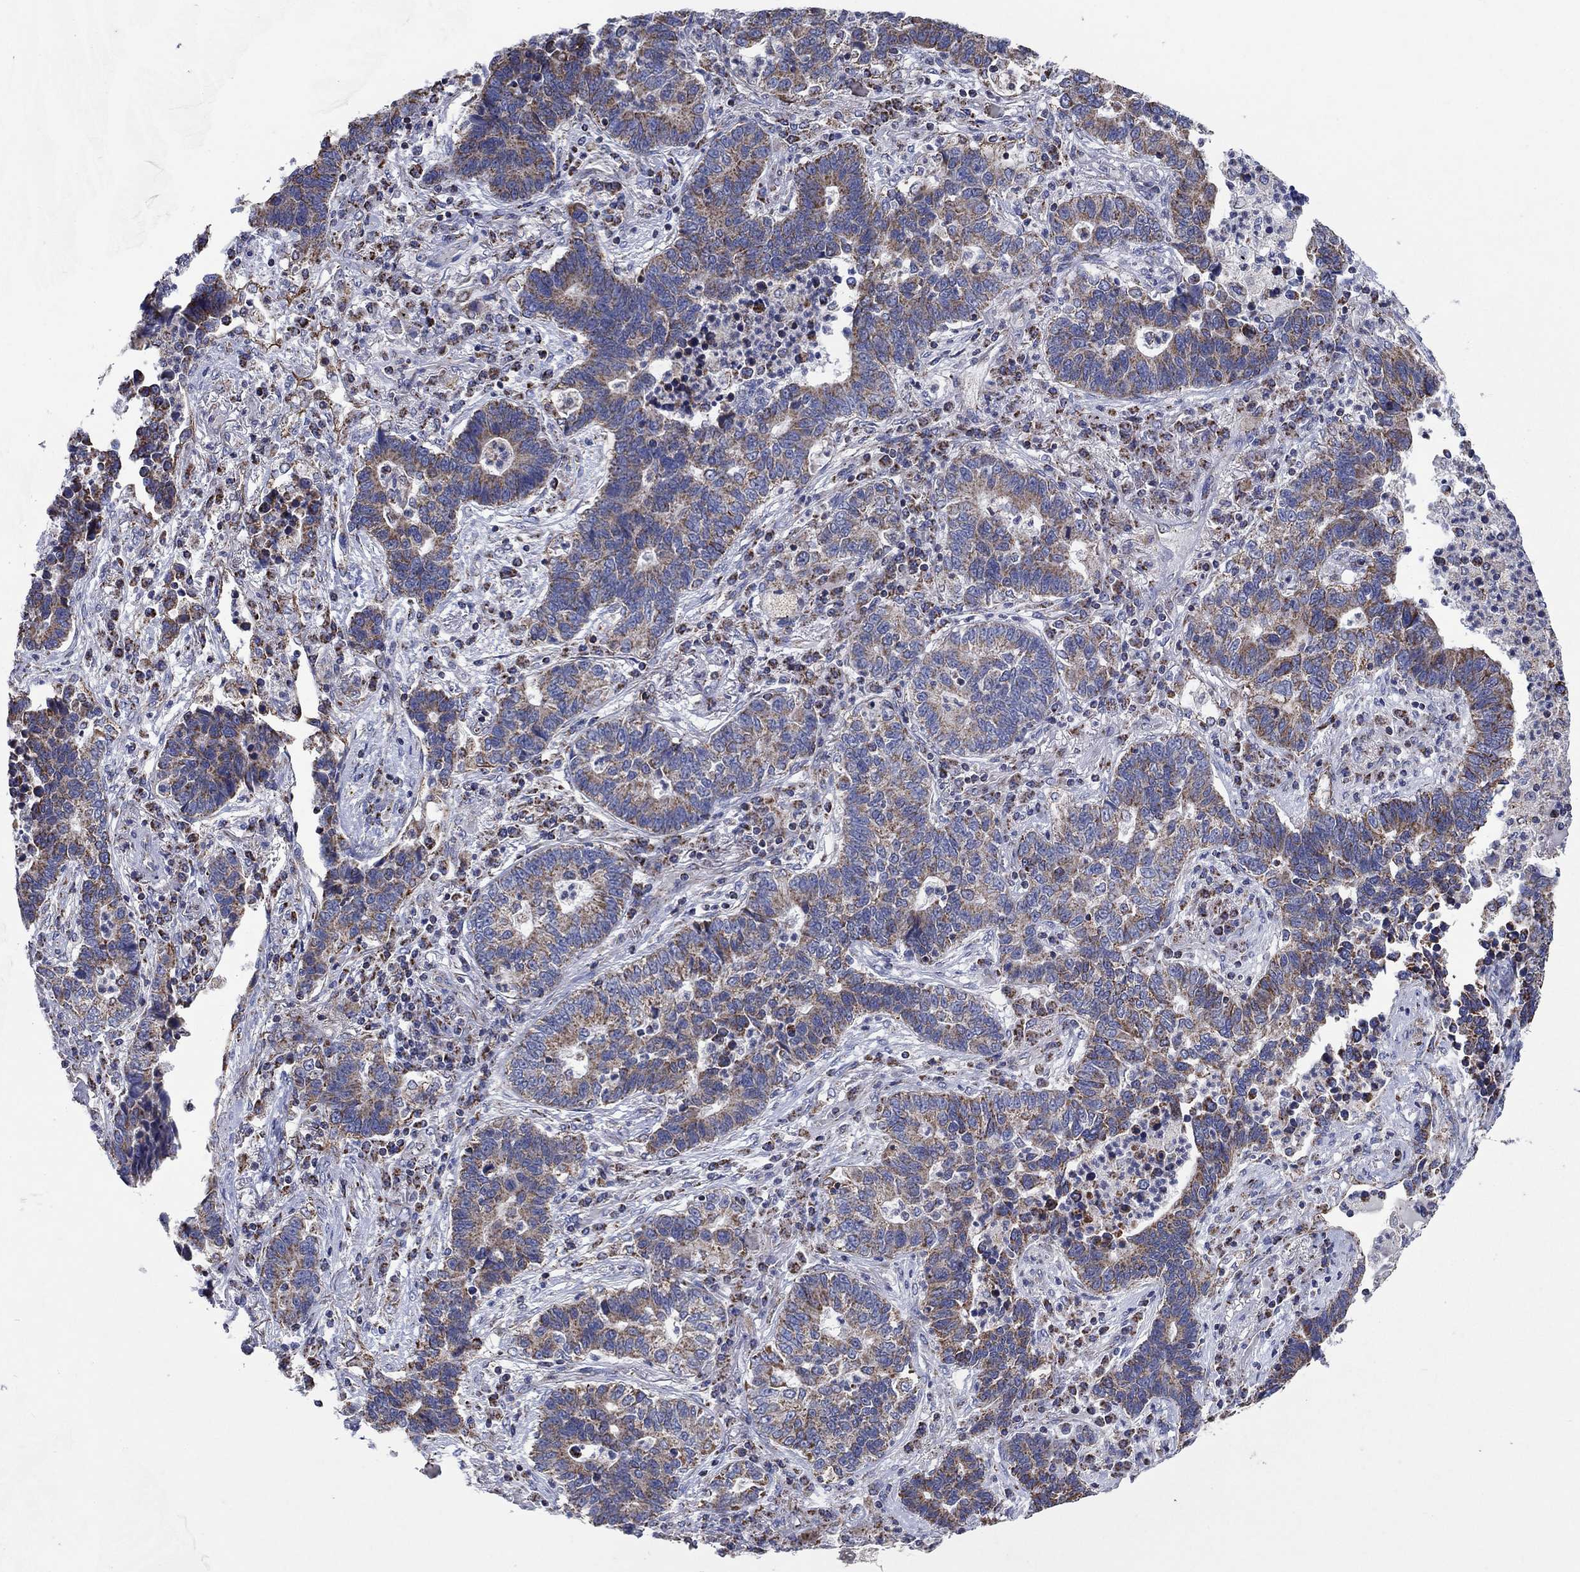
{"staining": {"intensity": "weak", "quantity": ">75%", "location": "cytoplasmic/membranous"}, "tissue": "lung cancer", "cell_type": "Tumor cells", "image_type": "cancer", "snomed": [{"axis": "morphology", "description": "Adenocarcinoma, NOS"}, {"axis": "topography", "description": "Lung"}], "caption": "Immunohistochemistry micrograph of neoplastic tissue: adenocarcinoma (lung) stained using IHC exhibits low levels of weak protein expression localized specifically in the cytoplasmic/membranous of tumor cells, appearing as a cytoplasmic/membranous brown color.", "gene": "C9orf85", "patient": {"sex": "female", "age": 57}}